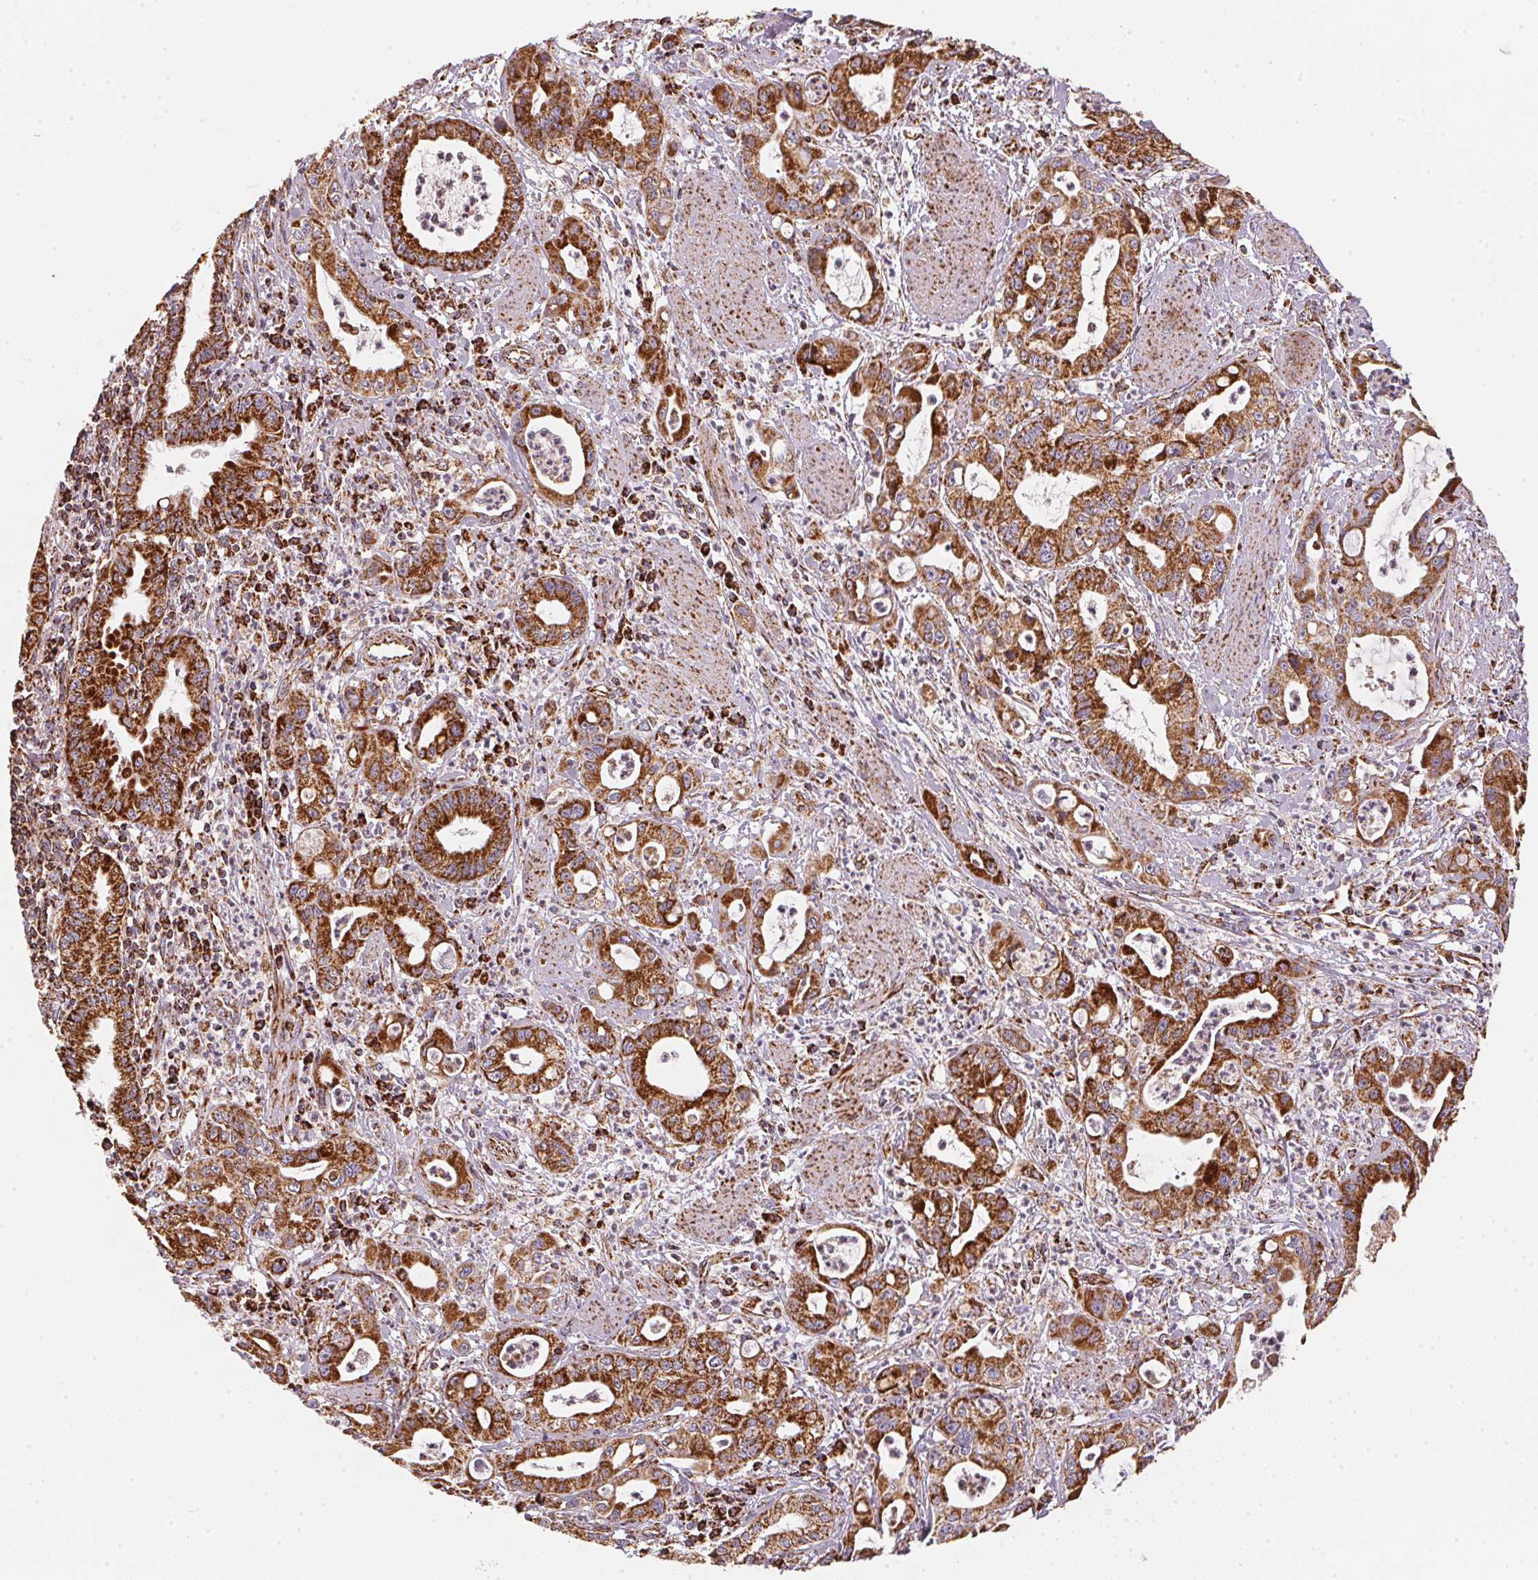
{"staining": {"intensity": "strong", "quantity": ">75%", "location": "cytoplasmic/membranous"}, "tissue": "pancreatic cancer", "cell_type": "Tumor cells", "image_type": "cancer", "snomed": [{"axis": "morphology", "description": "Adenocarcinoma, NOS"}, {"axis": "topography", "description": "Pancreas"}], "caption": "Tumor cells reveal strong cytoplasmic/membranous staining in about >75% of cells in pancreatic adenocarcinoma.", "gene": "NDUFS2", "patient": {"sex": "male", "age": 72}}